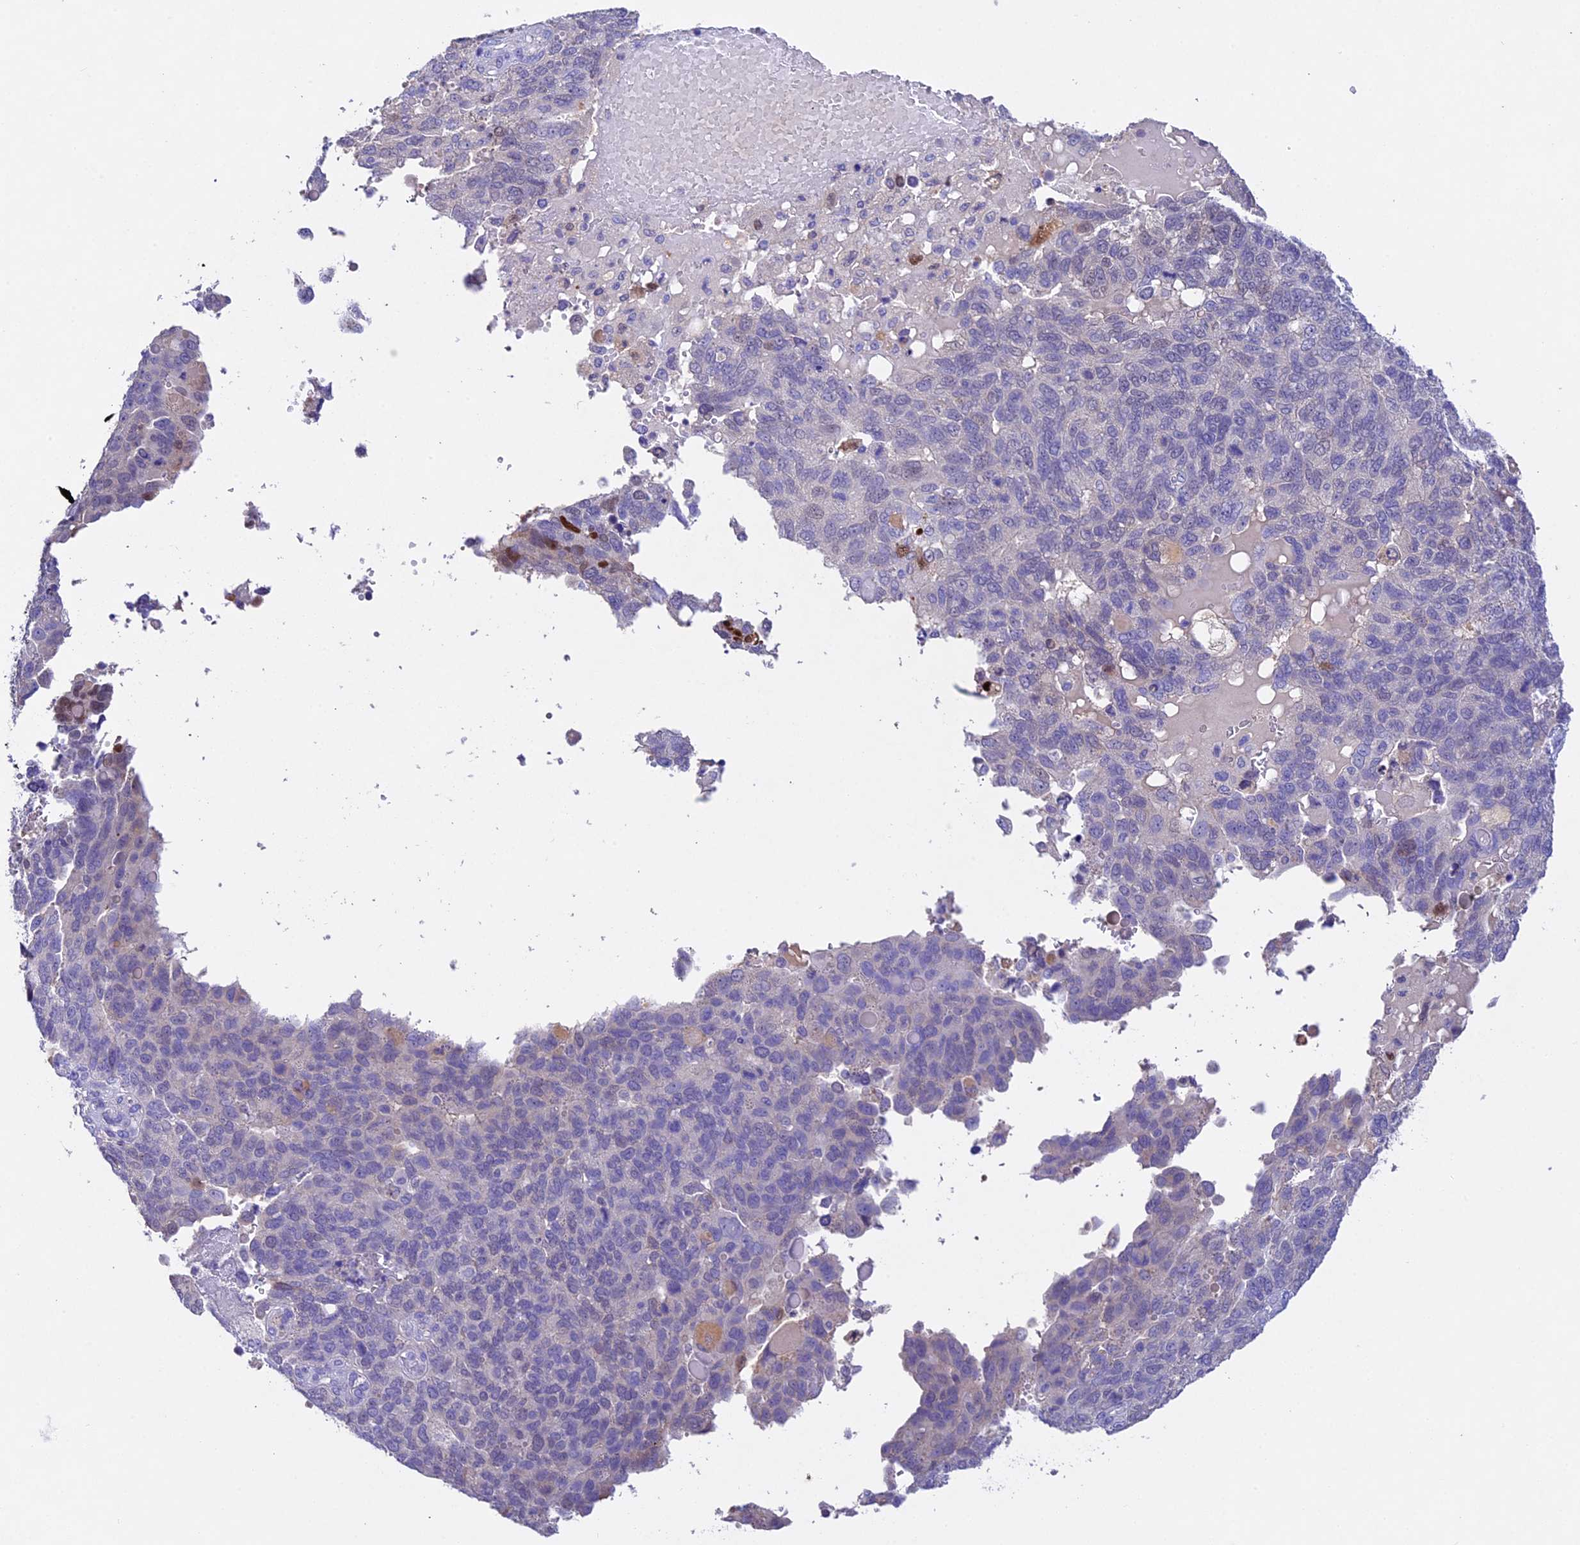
{"staining": {"intensity": "moderate", "quantity": "<25%", "location": "cytoplasmic/membranous"}, "tissue": "endometrial cancer", "cell_type": "Tumor cells", "image_type": "cancer", "snomed": [{"axis": "morphology", "description": "Adenocarcinoma, NOS"}, {"axis": "topography", "description": "Endometrium"}], "caption": "Immunohistochemical staining of endometrial adenocarcinoma demonstrates moderate cytoplasmic/membranous protein positivity in about <25% of tumor cells. (DAB IHC with brightfield microscopy, high magnification).", "gene": "TGDS", "patient": {"sex": "female", "age": 66}}